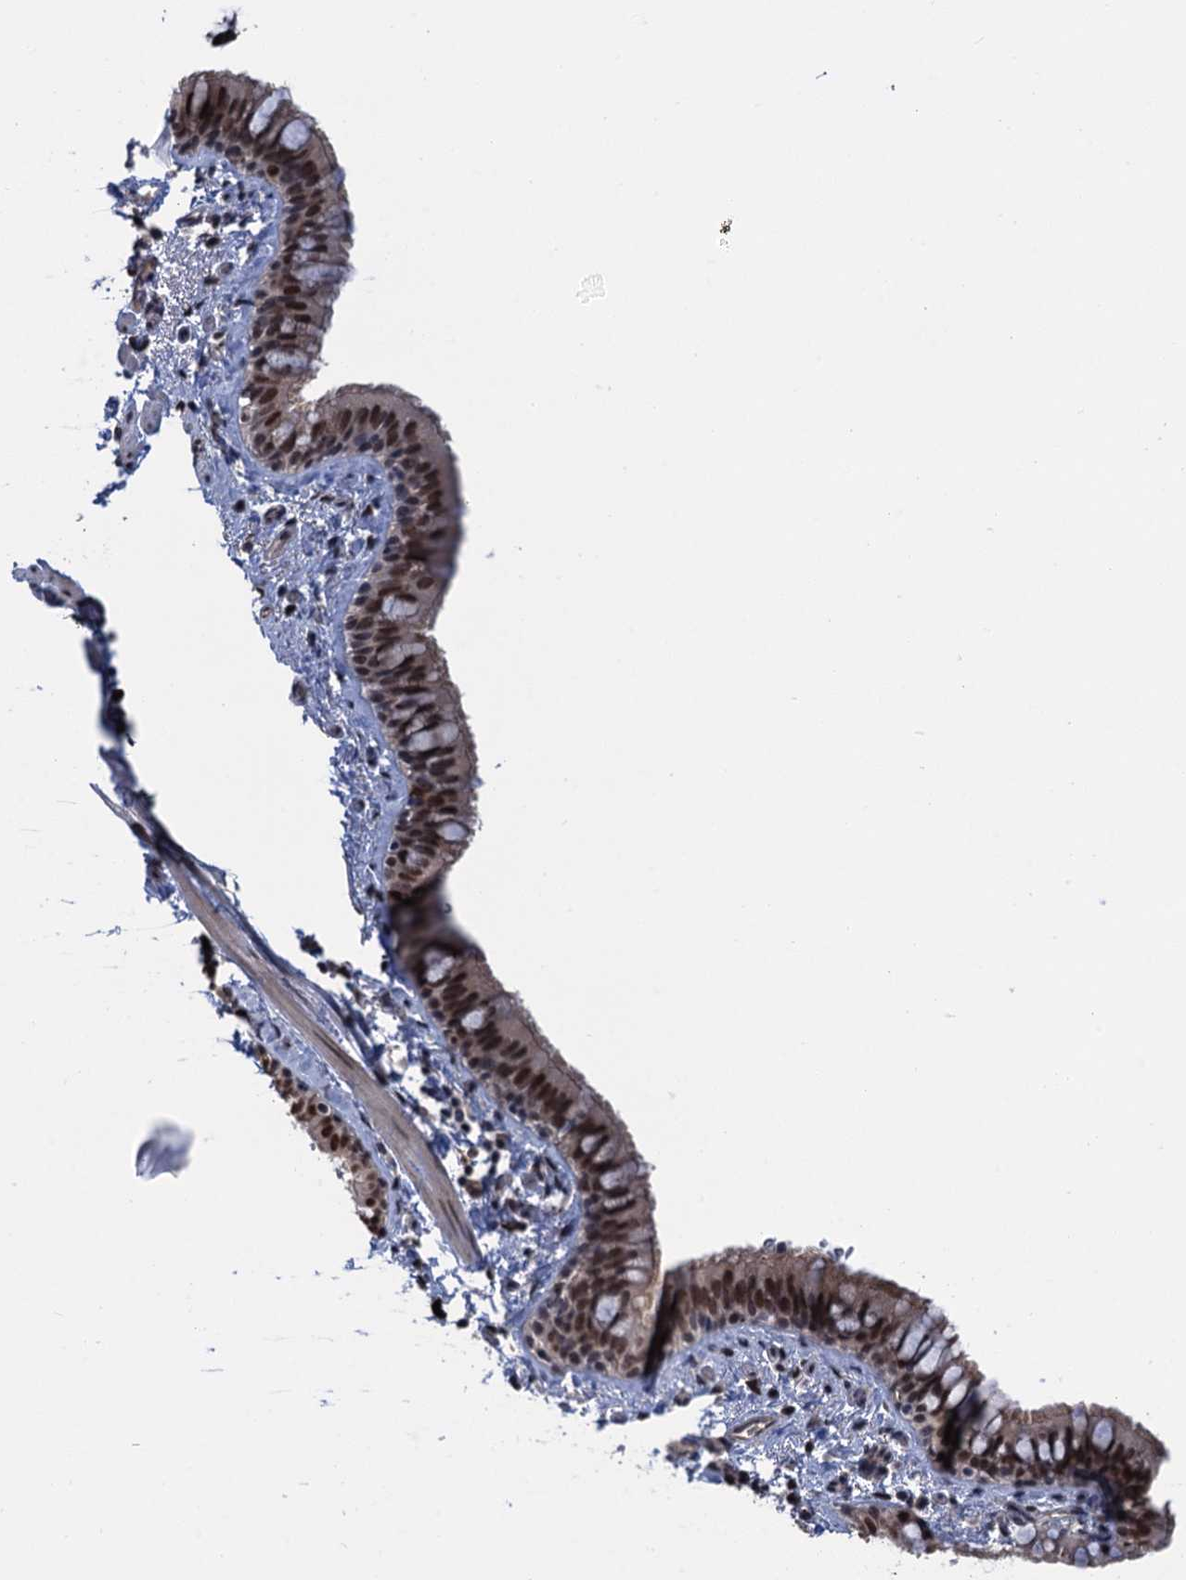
{"staining": {"intensity": "moderate", "quantity": ">75%", "location": "cytoplasmic/membranous,nuclear"}, "tissue": "bronchus", "cell_type": "Respiratory epithelial cells", "image_type": "normal", "snomed": [{"axis": "morphology", "description": "Normal tissue, NOS"}, {"axis": "topography", "description": "Cartilage tissue"}, {"axis": "topography", "description": "Bronchus"}], "caption": "Moderate cytoplasmic/membranous,nuclear expression is appreciated in about >75% of respiratory epithelial cells in unremarkable bronchus.", "gene": "RASSF4", "patient": {"sex": "female", "age": 36}}